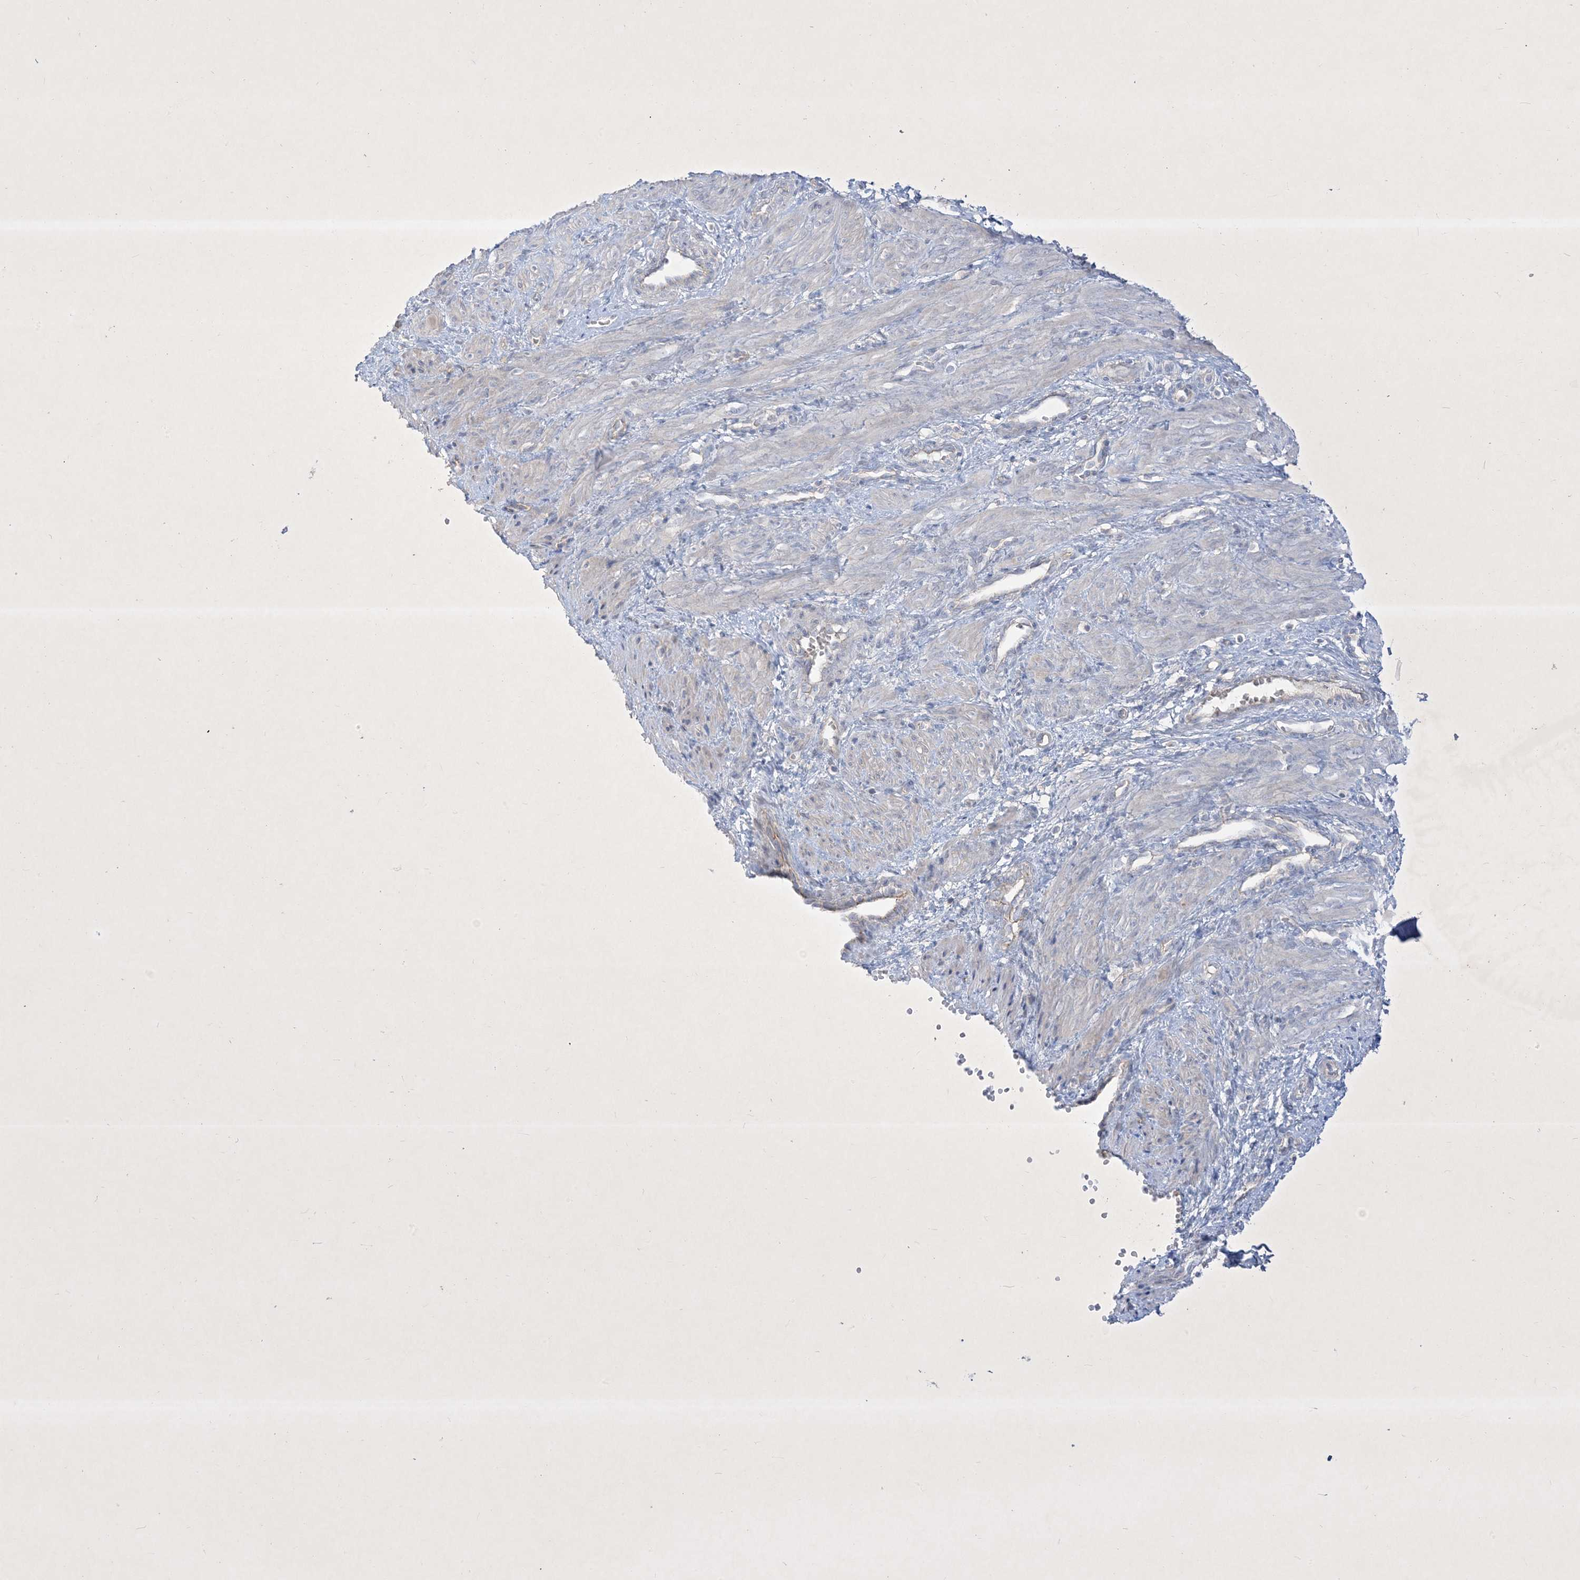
{"staining": {"intensity": "negative", "quantity": "none", "location": "none"}, "tissue": "smooth muscle", "cell_type": "Smooth muscle cells", "image_type": "normal", "snomed": [{"axis": "morphology", "description": "Normal tissue, NOS"}, {"axis": "topography", "description": "Endometrium"}], "caption": "A micrograph of human smooth muscle is negative for staining in smooth muscle cells. Brightfield microscopy of IHC stained with DAB (brown) and hematoxylin (blue), captured at high magnification.", "gene": "PLEKHA3", "patient": {"sex": "female", "age": 33}}